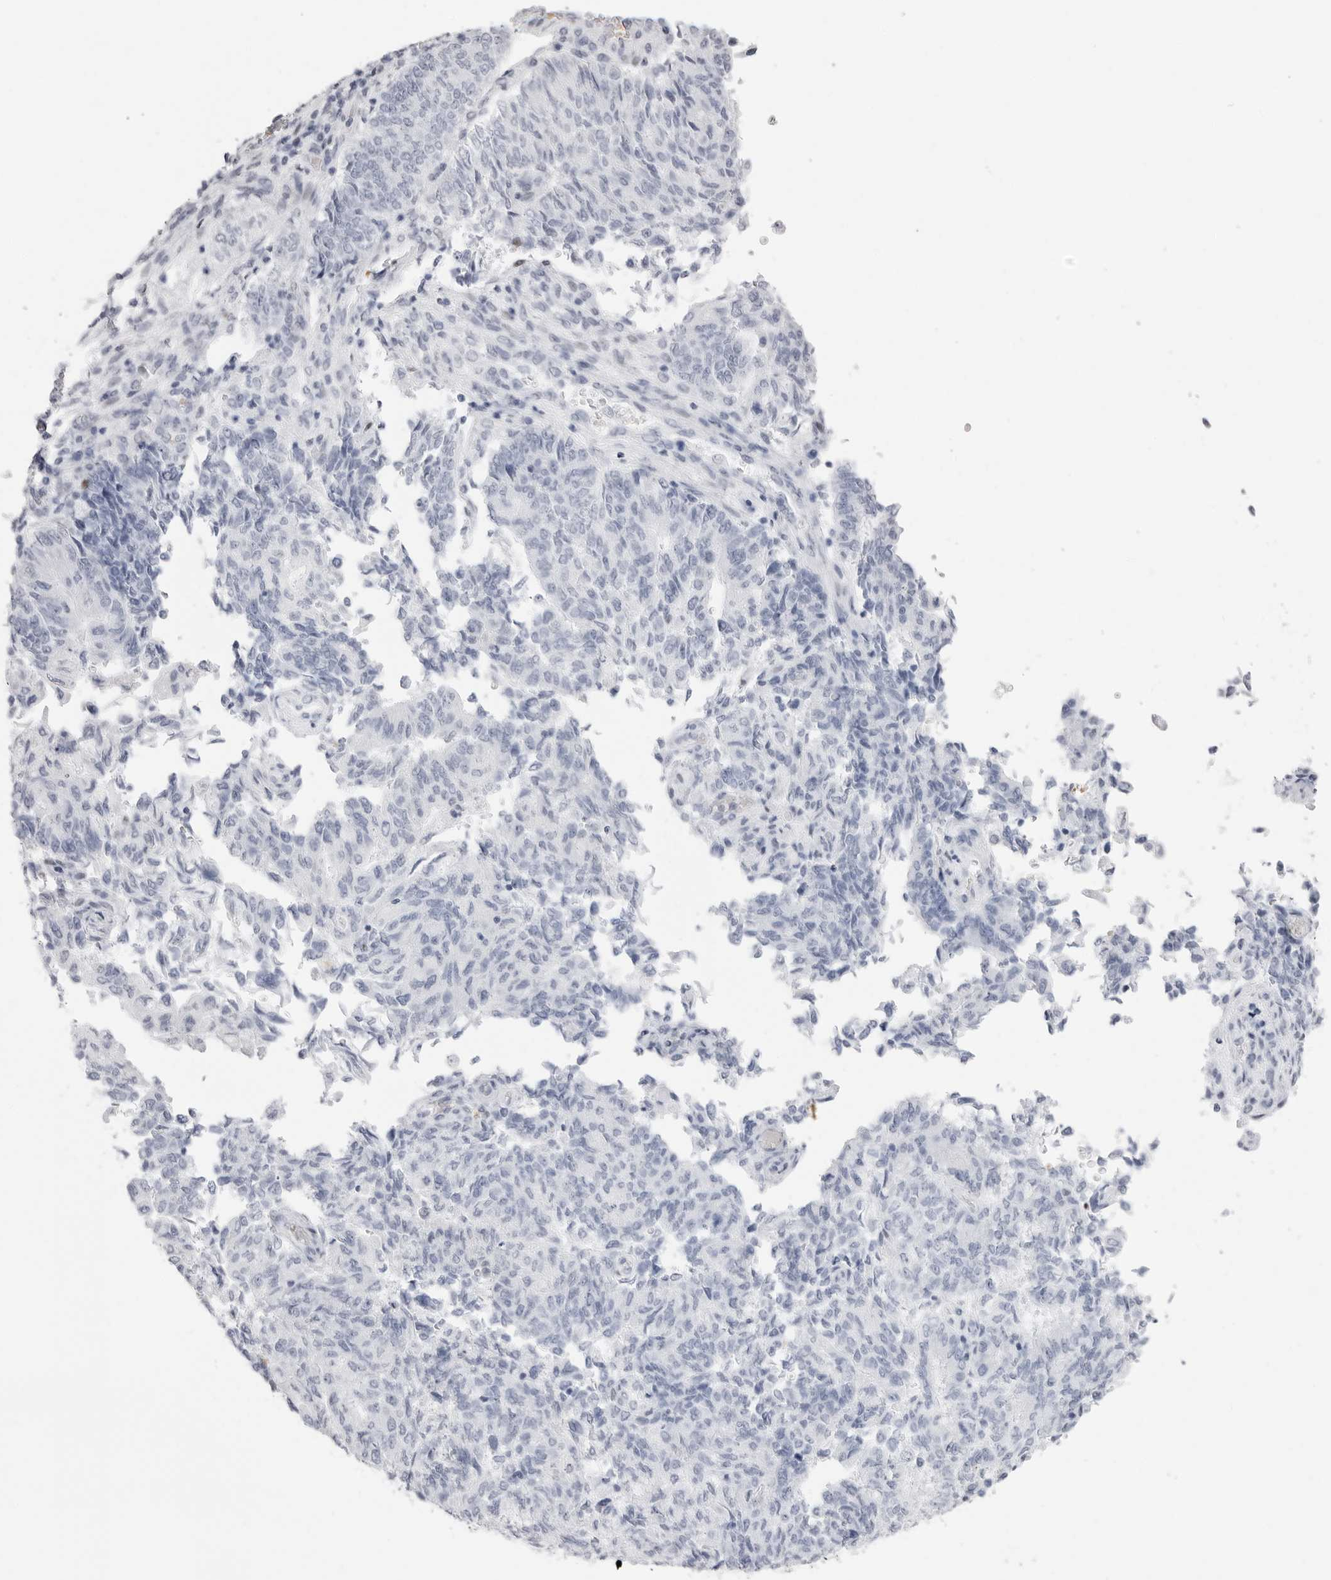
{"staining": {"intensity": "negative", "quantity": "none", "location": "none"}, "tissue": "endometrial cancer", "cell_type": "Tumor cells", "image_type": "cancer", "snomed": [{"axis": "morphology", "description": "Adenocarcinoma, NOS"}, {"axis": "topography", "description": "Endometrium"}], "caption": "High magnification brightfield microscopy of adenocarcinoma (endometrial) stained with DAB (3,3'-diaminobenzidine) (brown) and counterstained with hematoxylin (blue): tumor cells show no significant positivity.", "gene": "TSSK1B", "patient": {"sex": "female", "age": 80}}